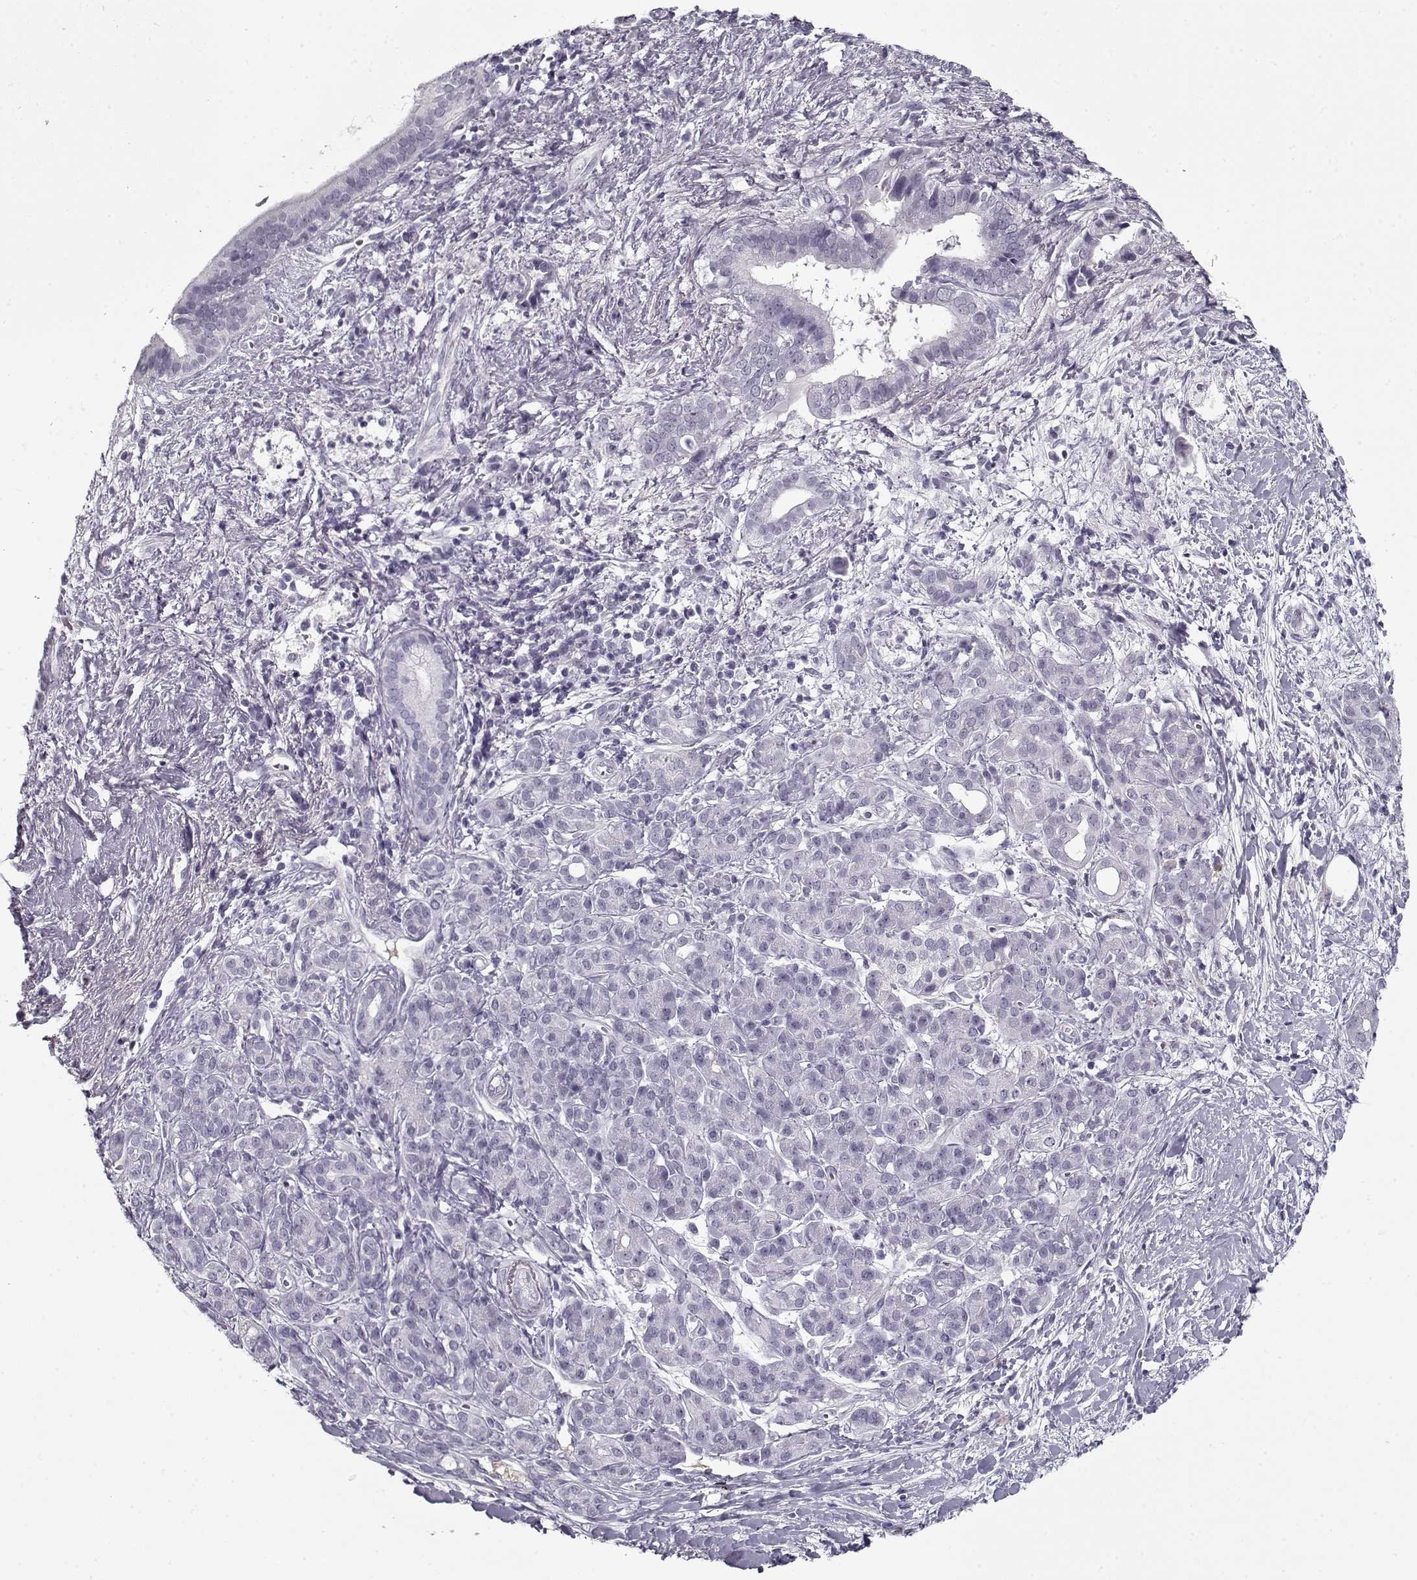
{"staining": {"intensity": "negative", "quantity": "none", "location": "none"}, "tissue": "pancreatic cancer", "cell_type": "Tumor cells", "image_type": "cancer", "snomed": [{"axis": "morphology", "description": "Adenocarcinoma, NOS"}, {"axis": "topography", "description": "Pancreas"}], "caption": "Immunohistochemistry (IHC) image of neoplastic tissue: human pancreatic adenocarcinoma stained with DAB demonstrates no significant protein positivity in tumor cells.", "gene": "SPACA9", "patient": {"sex": "male", "age": 61}}